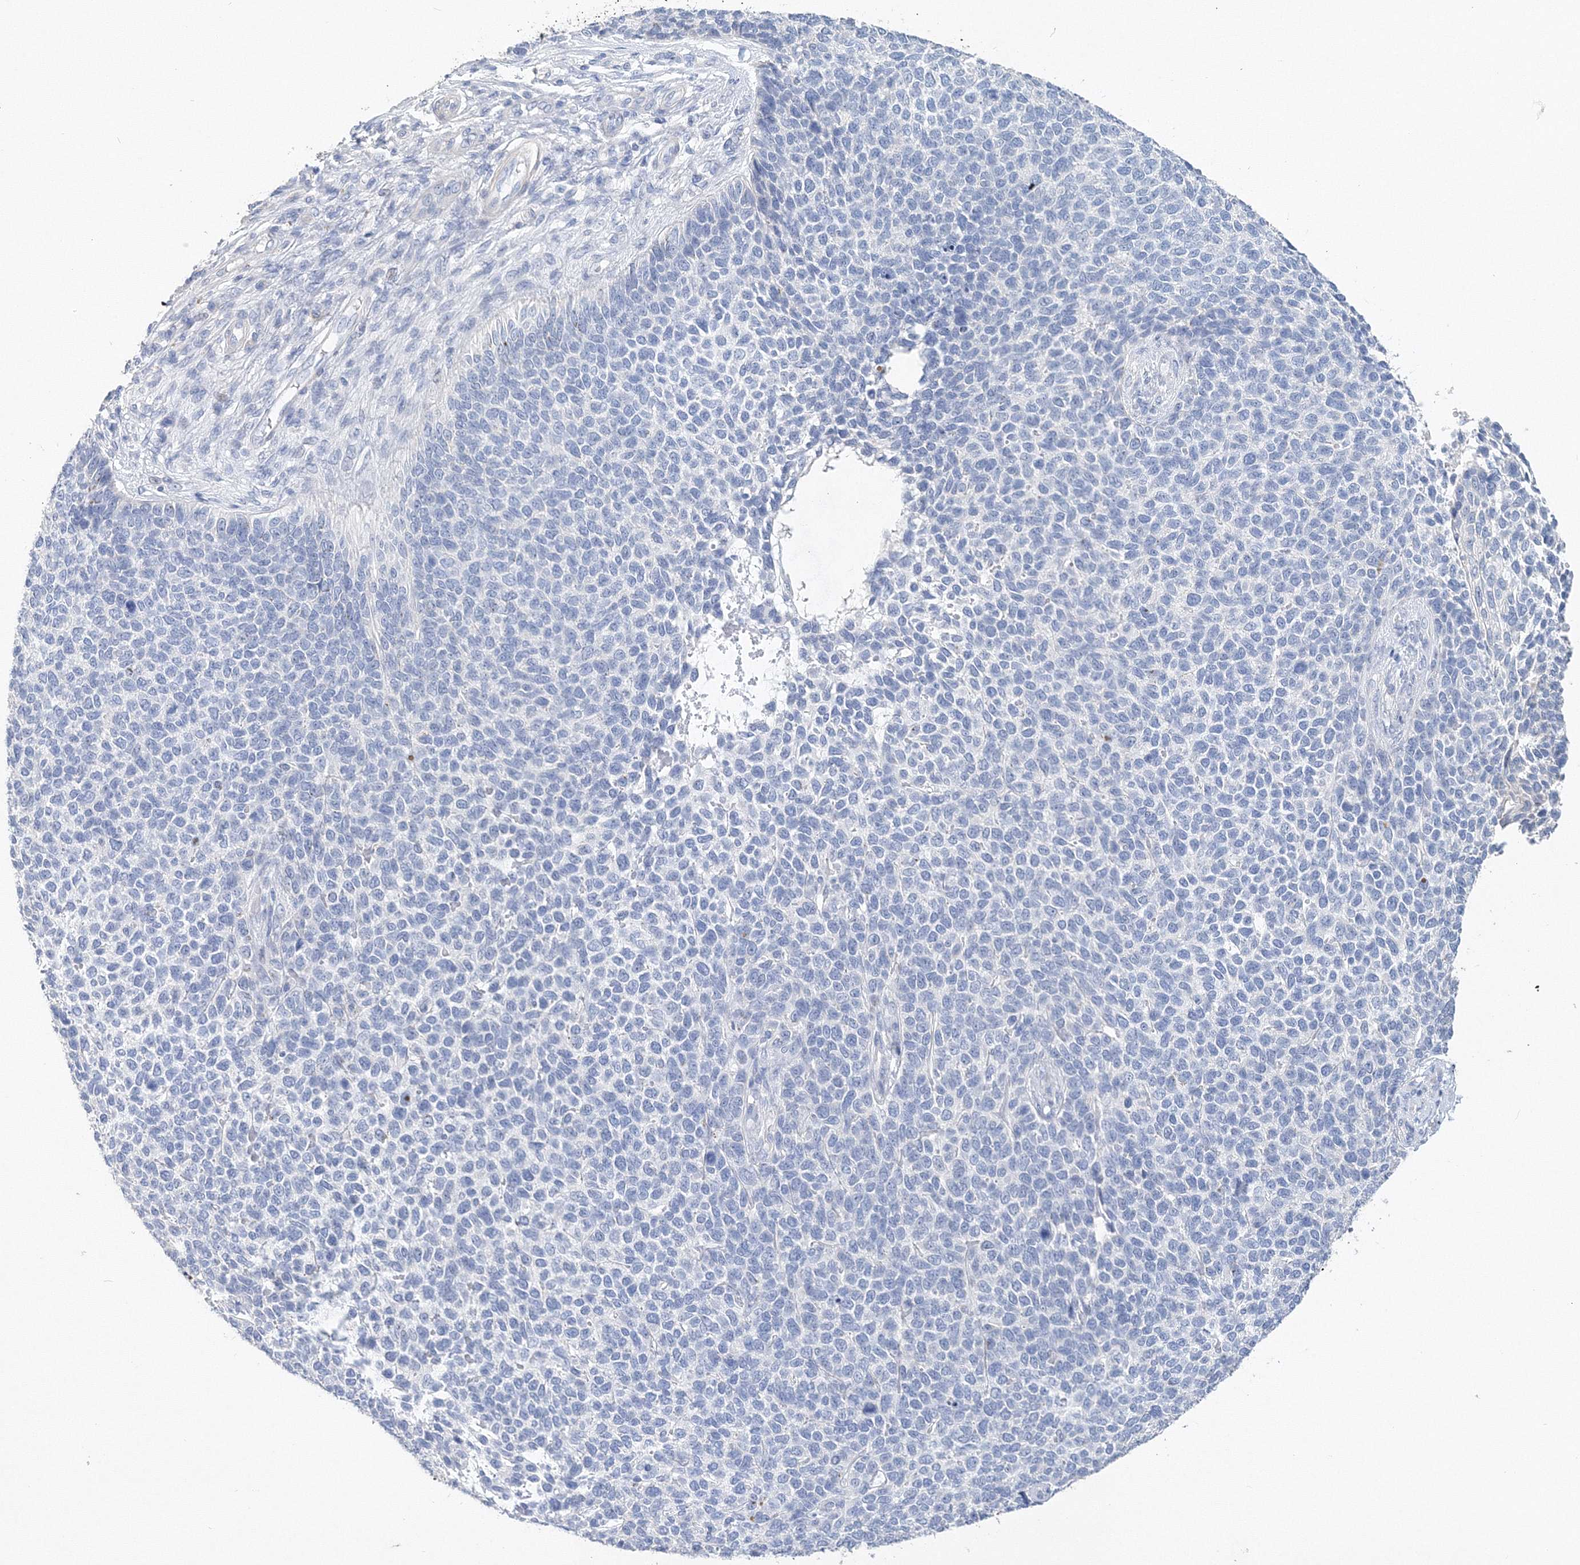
{"staining": {"intensity": "negative", "quantity": "none", "location": "none"}, "tissue": "skin cancer", "cell_type": "Tumor cells", "image_type": "cancer", "snomed": [{"axis": "morphology", "description": "Basal cell carcinoma"}, {"axis": "topography", "description": "Skin"}], "caption": "This is an IHC micrograph of skin cancer. There is no positivity in tumor cells.", "gene": "OSBPL6", "patient": {"sex": "female", "age": 84}}